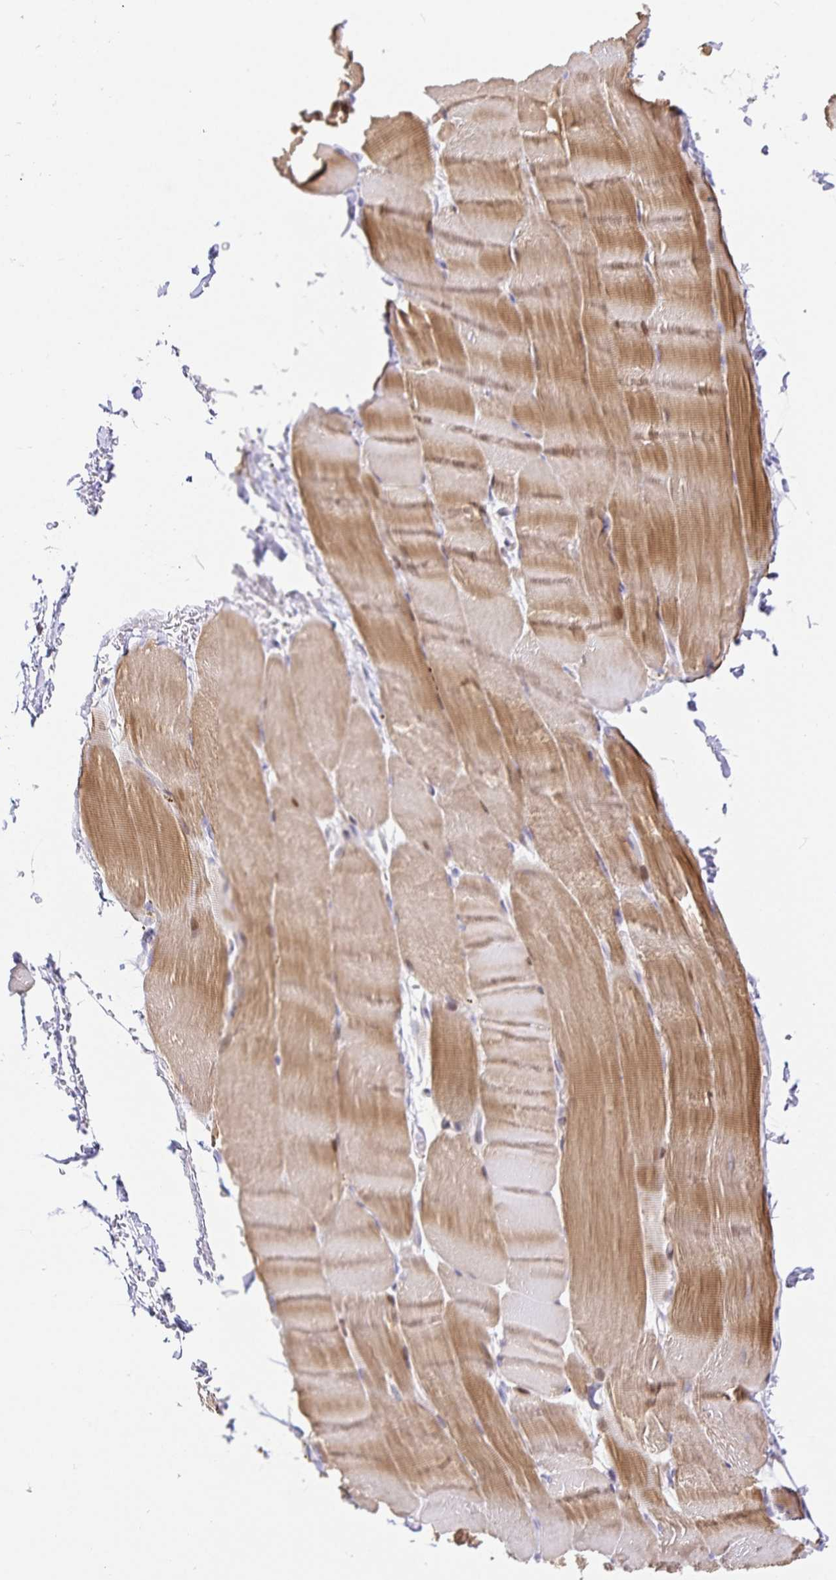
{"staining": {"intensity": "moderate", "quantity": "25%-75%", "location": "cytoplasmic/membranous"}, "tissue": "skeletal muscle", "cell_type": "Myocytes", "image_type": "normal", "snomed": [{"axis": "morphology", "description": "Normal tissue, NOS"}, {"axis": "topography", "description": "Skeletal muscle"}], "caption": "A brown stain shows moderate cytoplasmic/membranous positivity of a protein in myocytes of unremarkable human skeletal muscle. The staining was performed using DAB (3,3'-diaminobenzidine), with brown indicating positive protein expression. Nuclei are stained blue with hematoxylin.", "gene": "KBTBD13", "patient": {"sex": "female", "age": 37}}